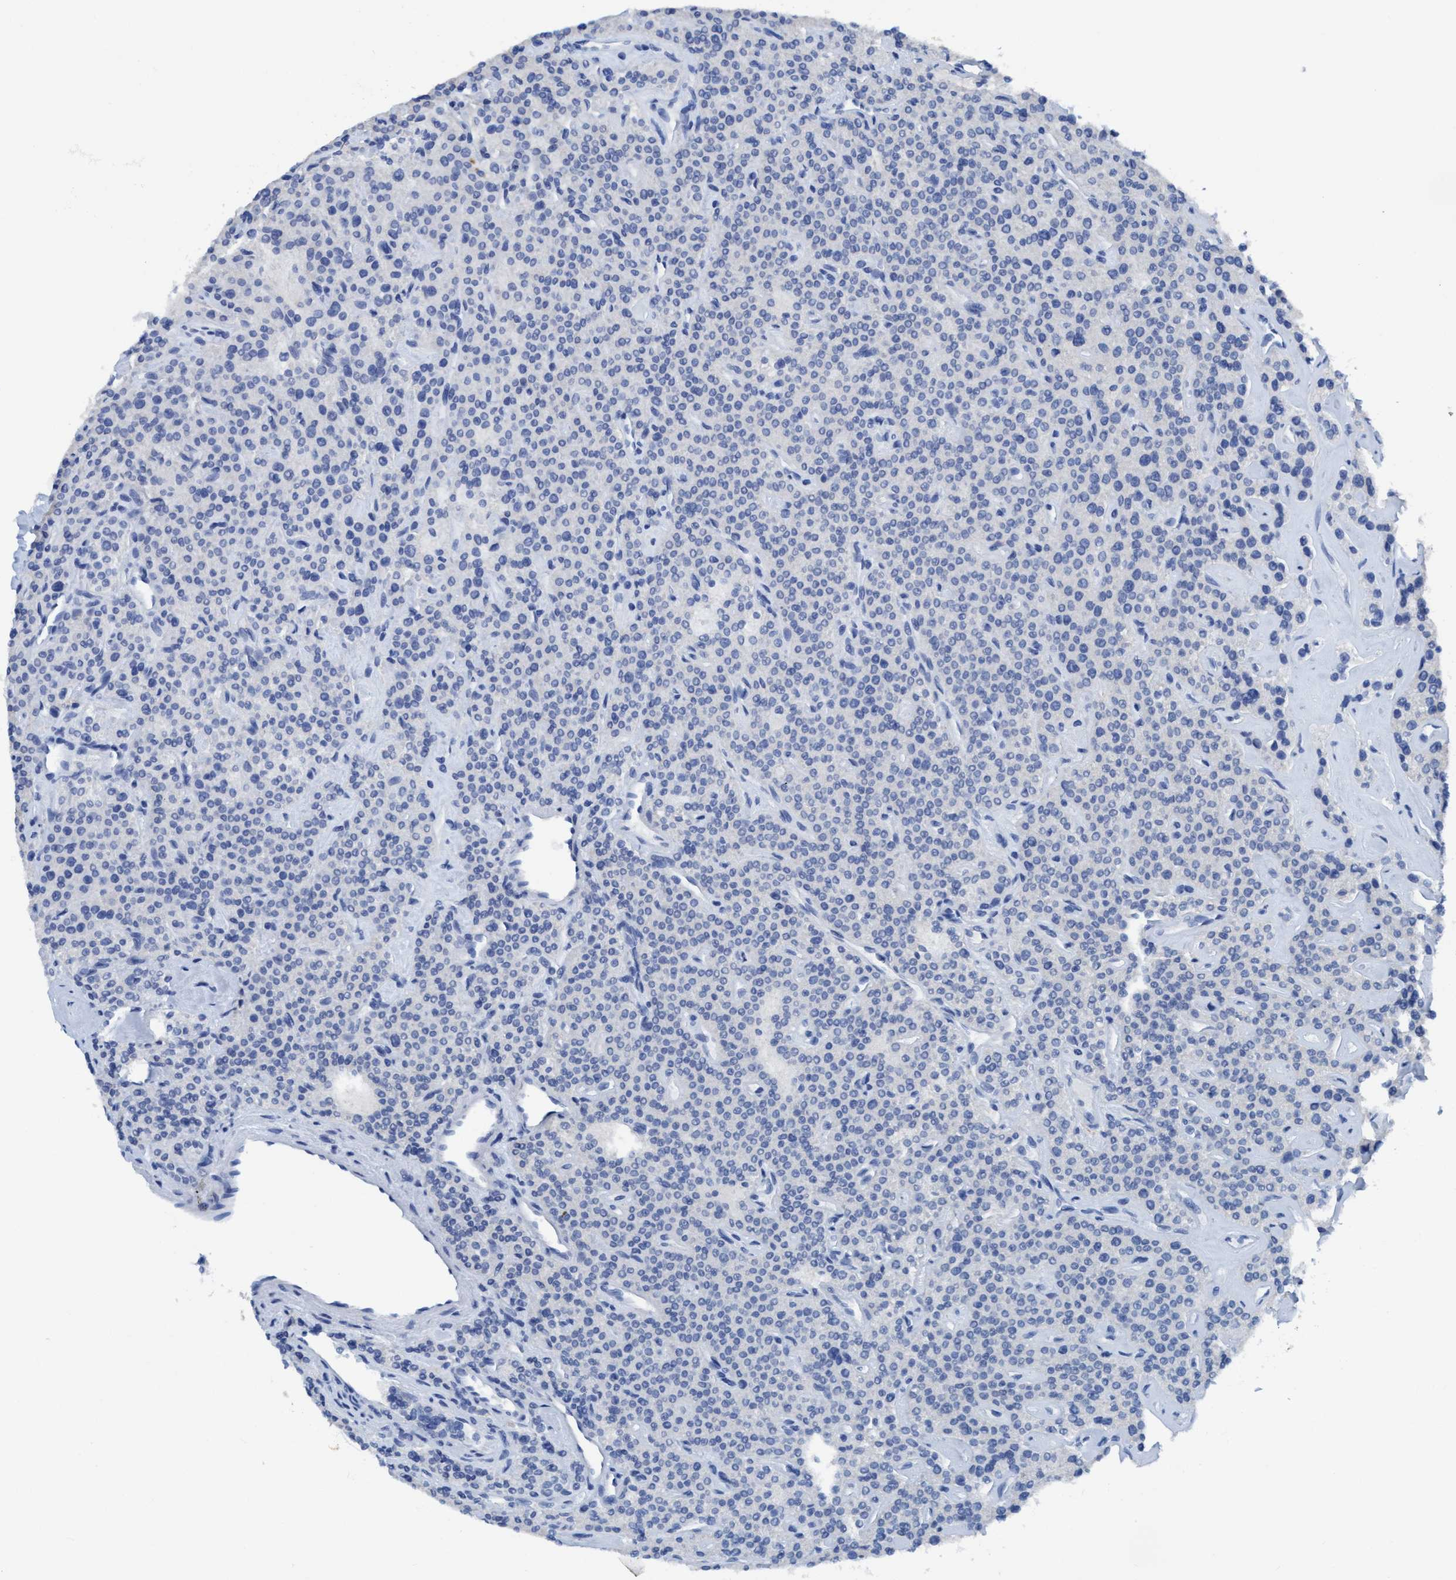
{"staining": {"intensity": "negative", "quantity": "none", "location": "none"}, "tissue": "parathyroid gland", "cell_type": "Glandular cells", "image_type": "normal", "snomed": [{"axis": "morphology", "description": "Normal tissue, NOS"}, {"axis": "topography", "description": "Parathyroid gland"}], "caption": "This is an immunohistochemistry histopathology image of normal human parathyroid gland. There is no expression in glandular cells.", "gene": "DNAI1", "patient": {"sex": "male", "age": 46}}